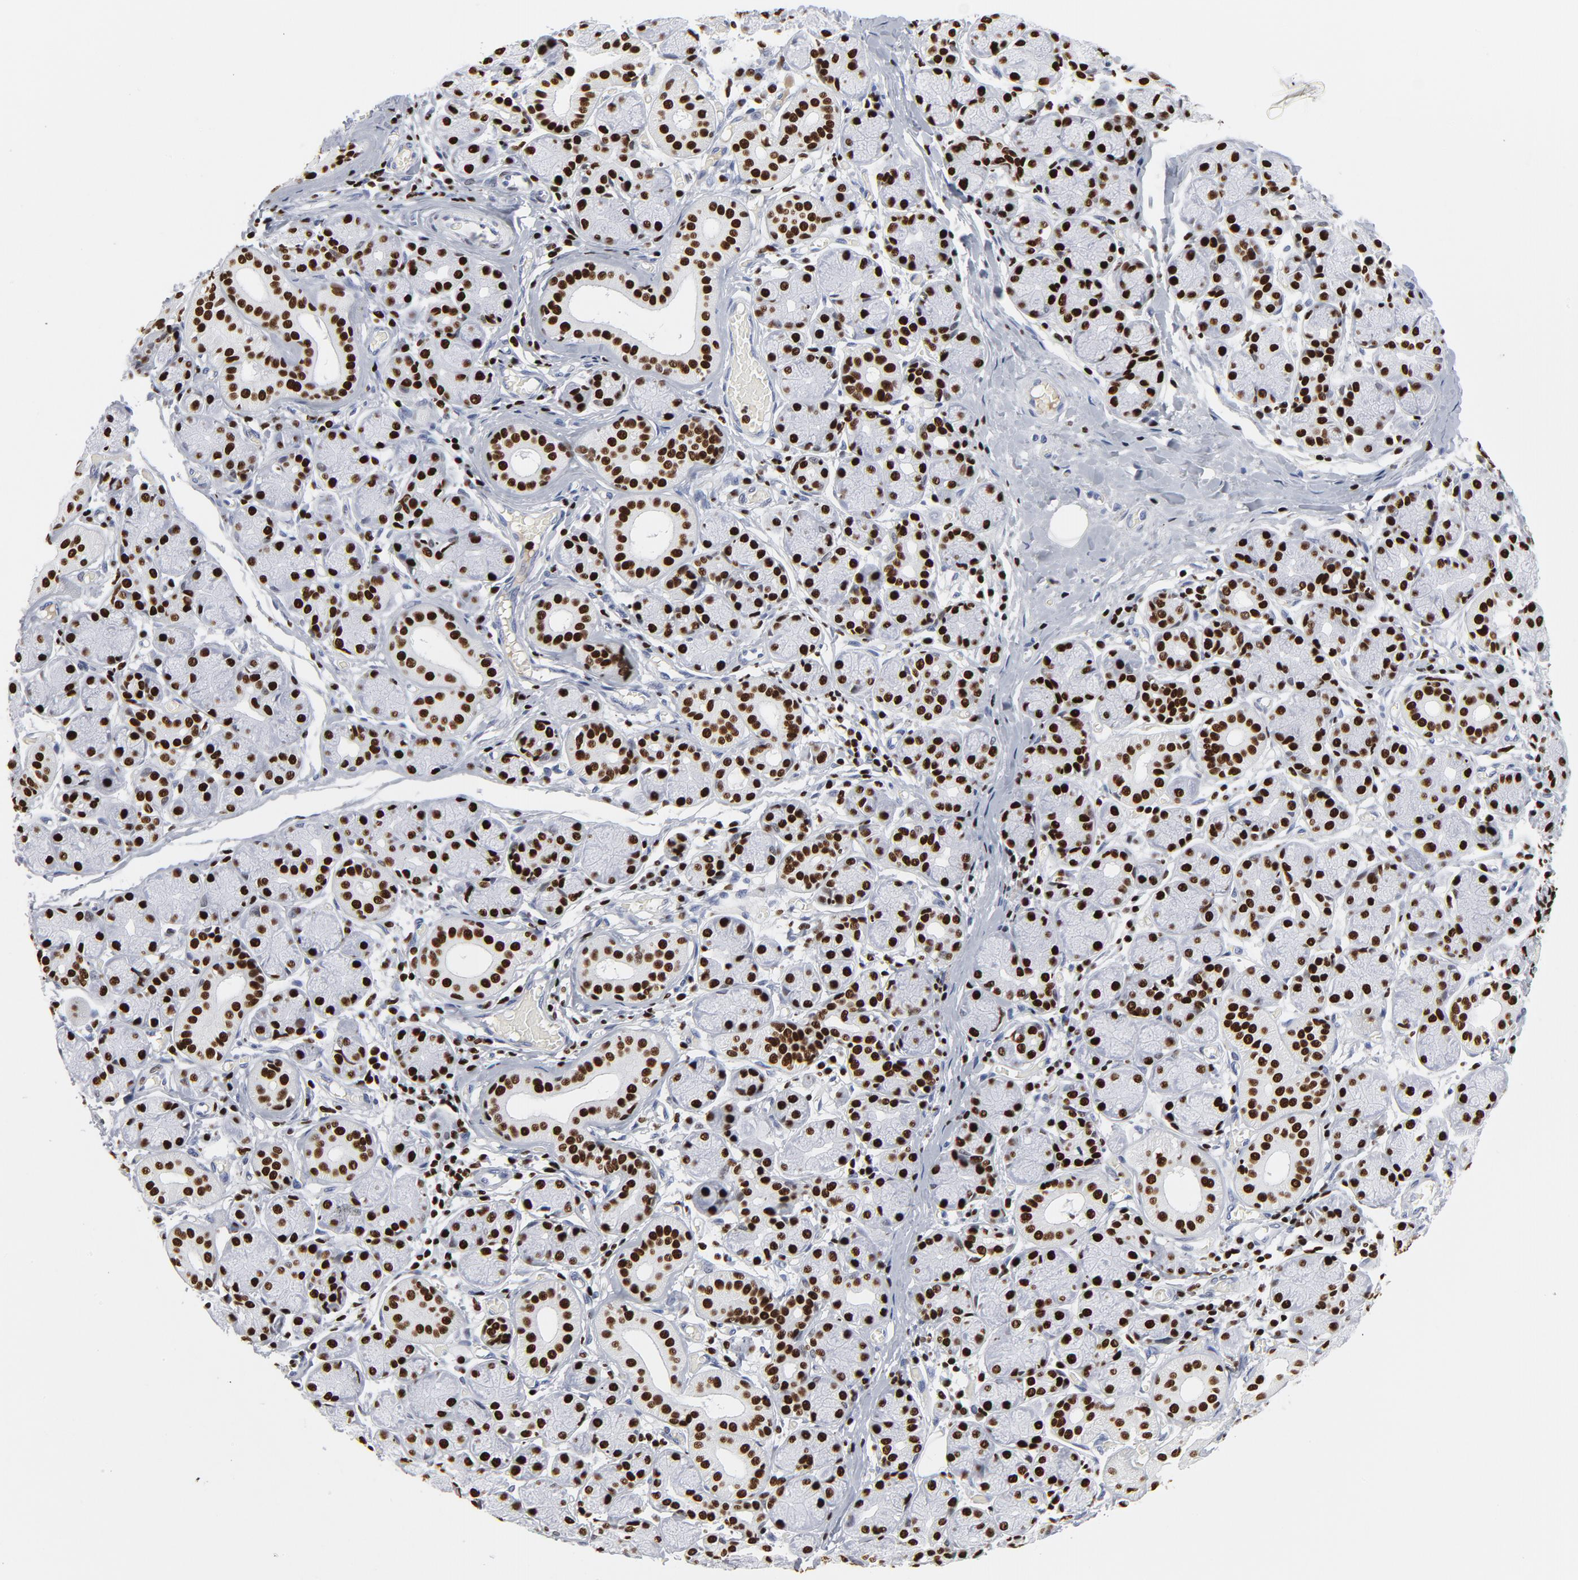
{"staining": {"intensity": "strong", "quantity": ">75%", "location": "nuclear"}, "tissue": "salivary gland", "cell_type": "Glandular cells", "image_type": "normal", "snomed": [{"axis": "morphology", "description": "Normal tissue, NOS"}, {"axis": "topography", "description": "Salivary gland"}], "caption": "Protein staining exhibits strong nuclear positivity in about >75% of glandular cells in unremarkable salivary gland.", "gene": "SMARCC2", "patient": {"sex": "female", "age": 24}}